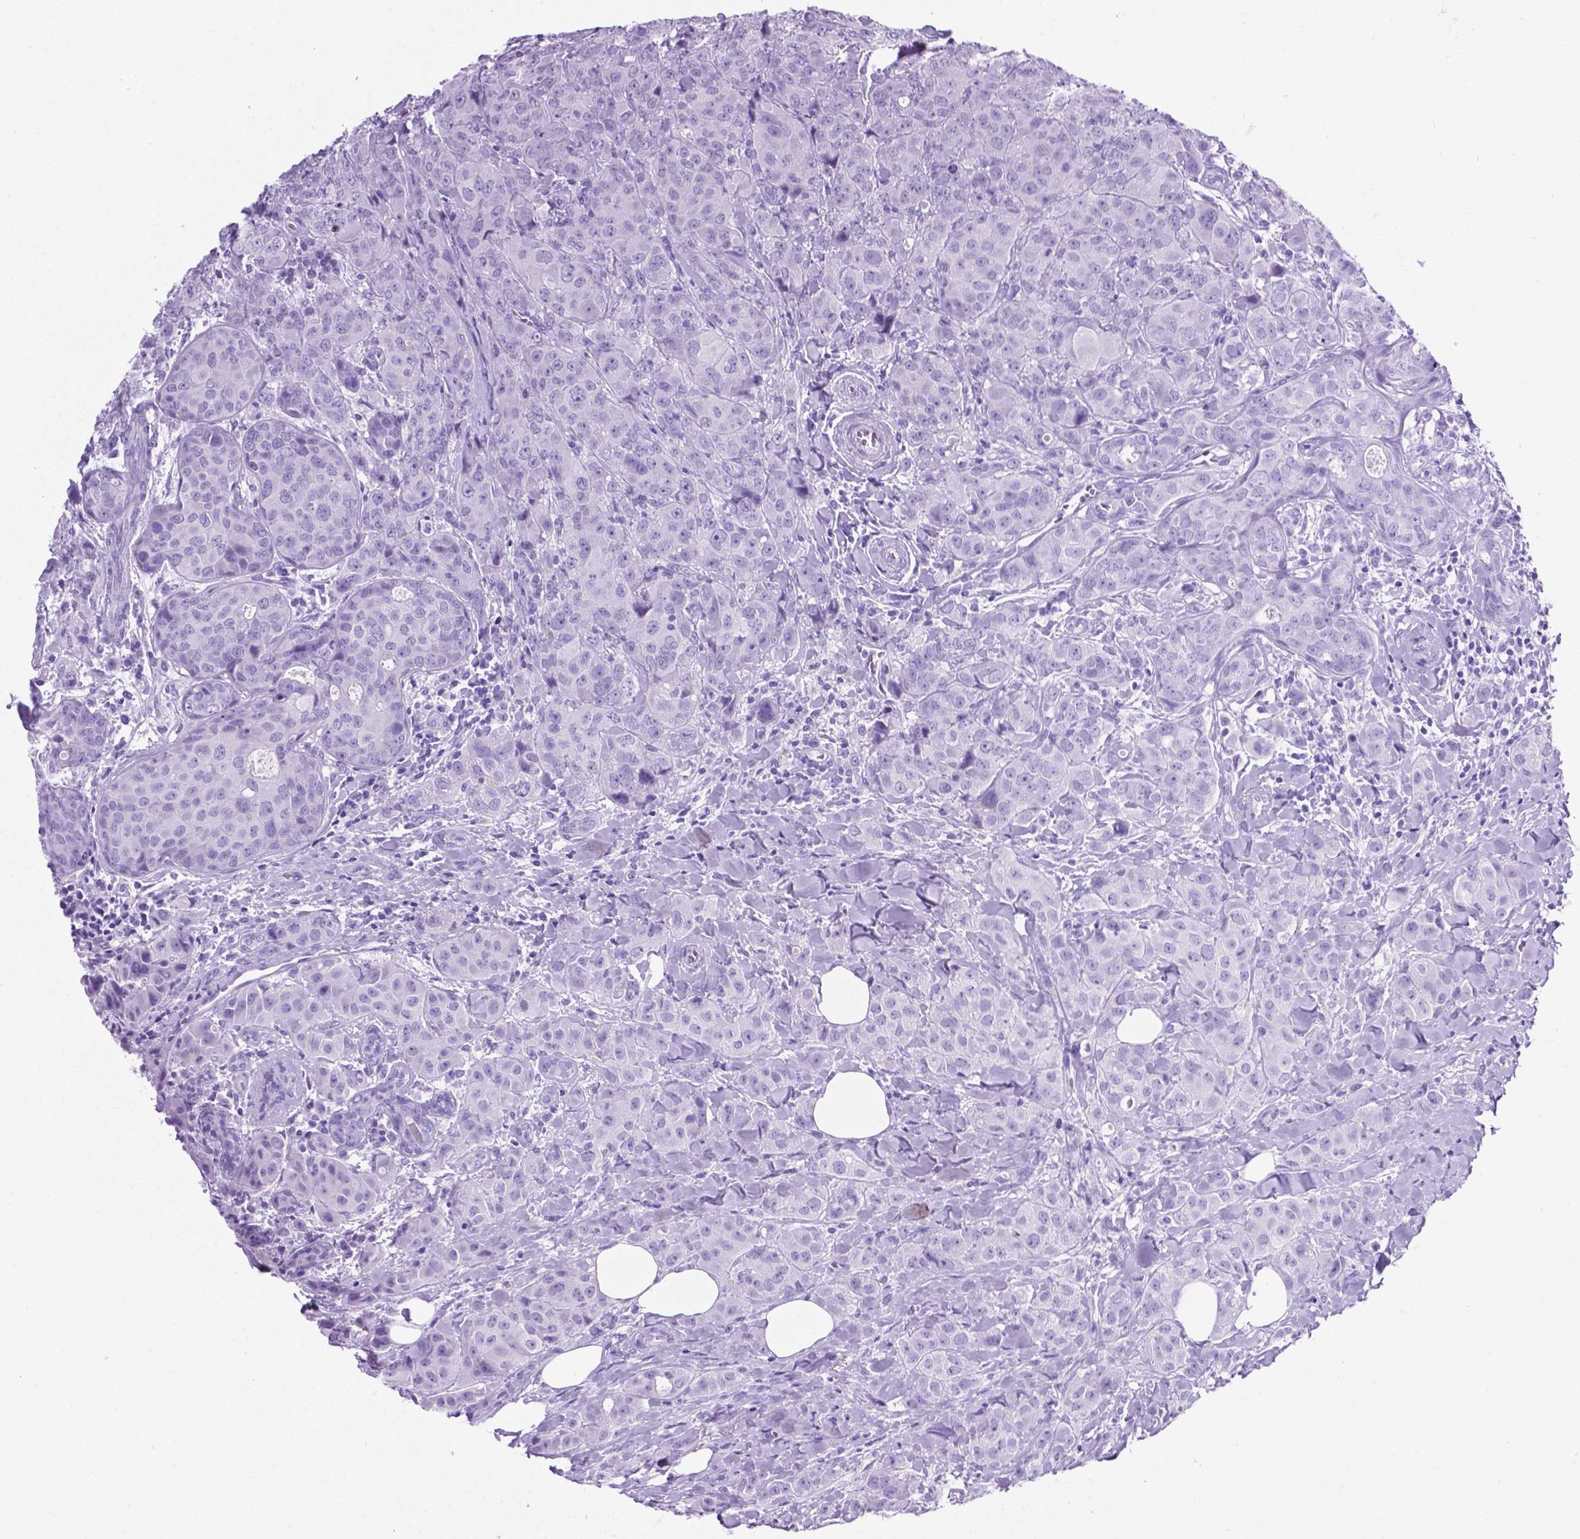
{"staining": {"intensity": "negative", "quantity": "none", "location": "none"}, "tissue": "breast cancer", "cell_type": "Tumor cells", "image_type": "cancer", "snomed": [{"axis": "morphology", "description": "Duct carcinoma"}, {"axis": "topography", "description": "Breast"}], "caption": "Immunohistochemistry photomicrograph of neoplastic tissue: human invasive ductal carcinoma (breast) stained with DAB (3,3'-diaminobenzidine) demonstrates no significant protein staining in tumor cells.", "gene": "C17orf107", "patient": {"sex": "female", "age": 43}}